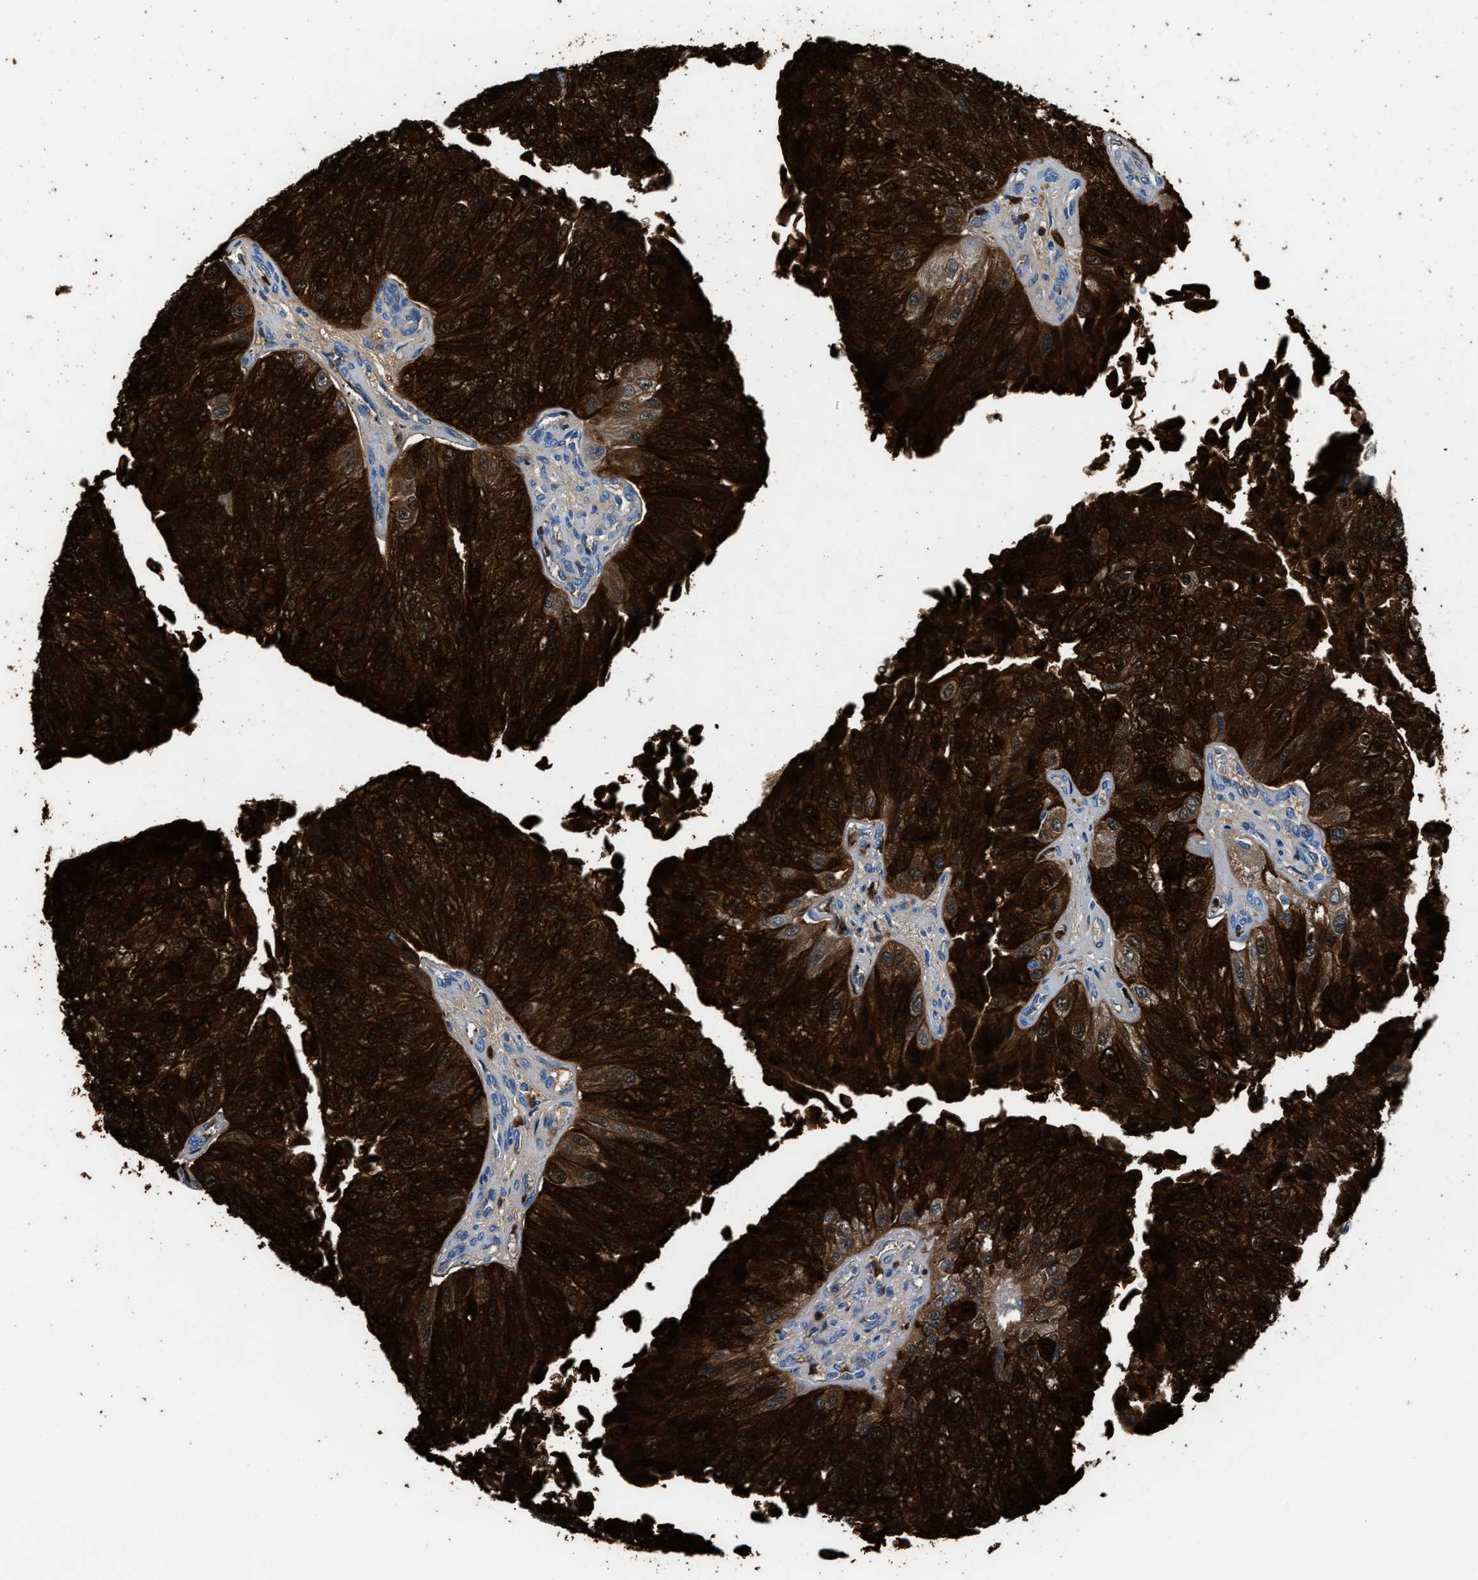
{"staining": {"intensity": "strong", "quantity": ">75%", "location": "cytoplasmic/membranous,nuclear"}, "tissue": "urothelial cancer", "cell_type": "Tumor cells", "image_type": "cancer", "snomed": [{"axis": "morphology", "description": "Urothelial carcinoma, High grade"}, {"axis": "topography", "description": "Kidney"}, {"axis": "topography", "description": "Urinary bladder"}], "caption": "The micrograph displays a brown stain indicating the presence of a protein in the cytoplasmic/membranous and nuclear of tumor cells in urothelial cancer. The staining was performed using DAB (3,3'-diaminobenzidine) to visualize the protein expression in brown, while the nuclei were stained in blue with hematoxylin (Magnification: 20x).", "gene": "S100P", "patient": {"sex": "male", "age": 77}}